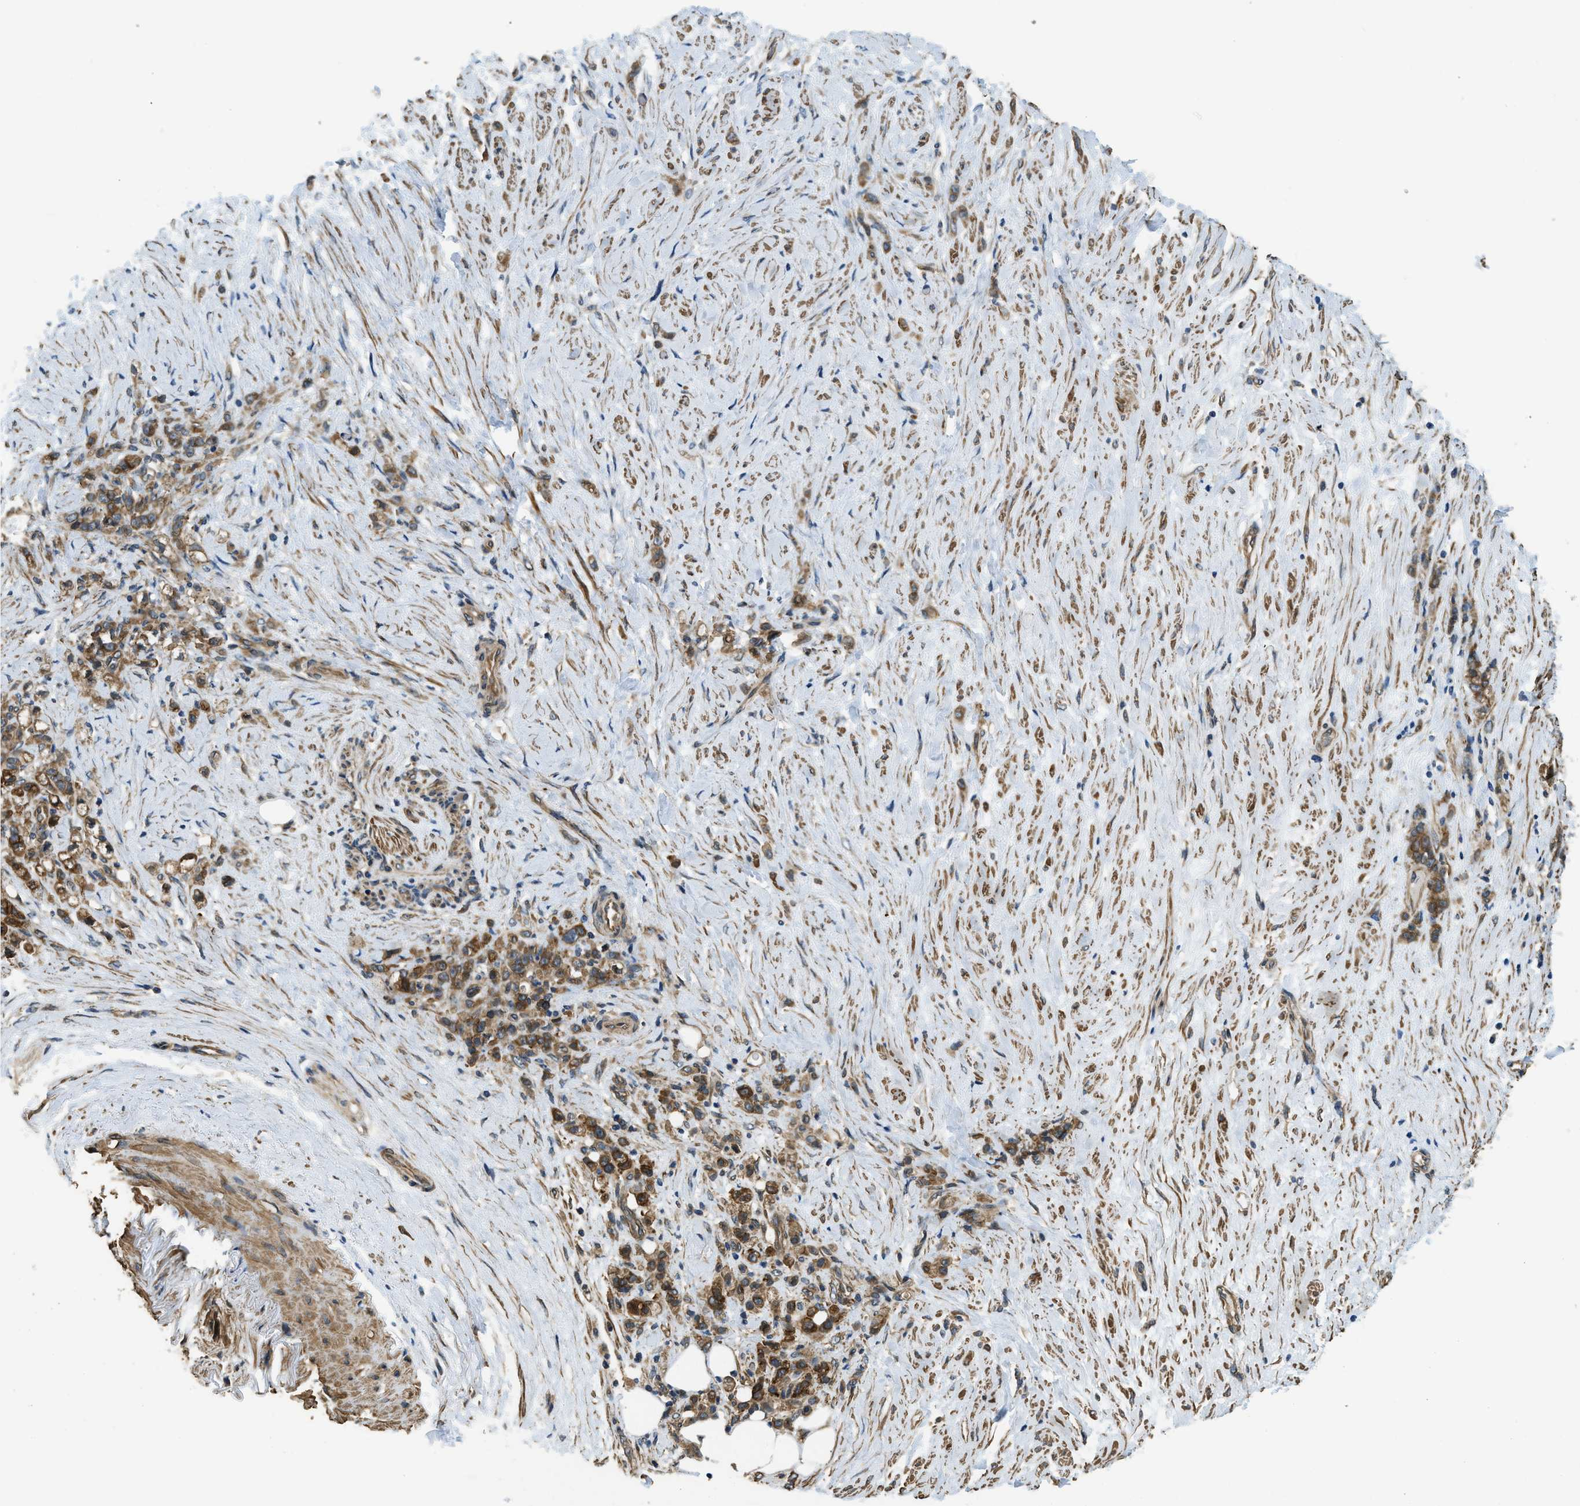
{"staining": {"intensity": "moderate", "quantity": ">75%", "location": "cytoplasmic/membranous"}, "tissue": "stomach cancer", "cell_type": "Tumor cells", "image_type": "cancer", "snomed": [{"axis": "morphology", "description": "Adenocarcinoma, NOS"}, {"axis": "topography", "description": "Stomach"}], "caption": "Immunohistochemical staining of stomach cancer exhibits medium levels of moderate cytoplasmic/membranous protein positivity in about >75% of tumor cells.", "gene": "CGN", "patient": {"sex": "male", "age": 82}}